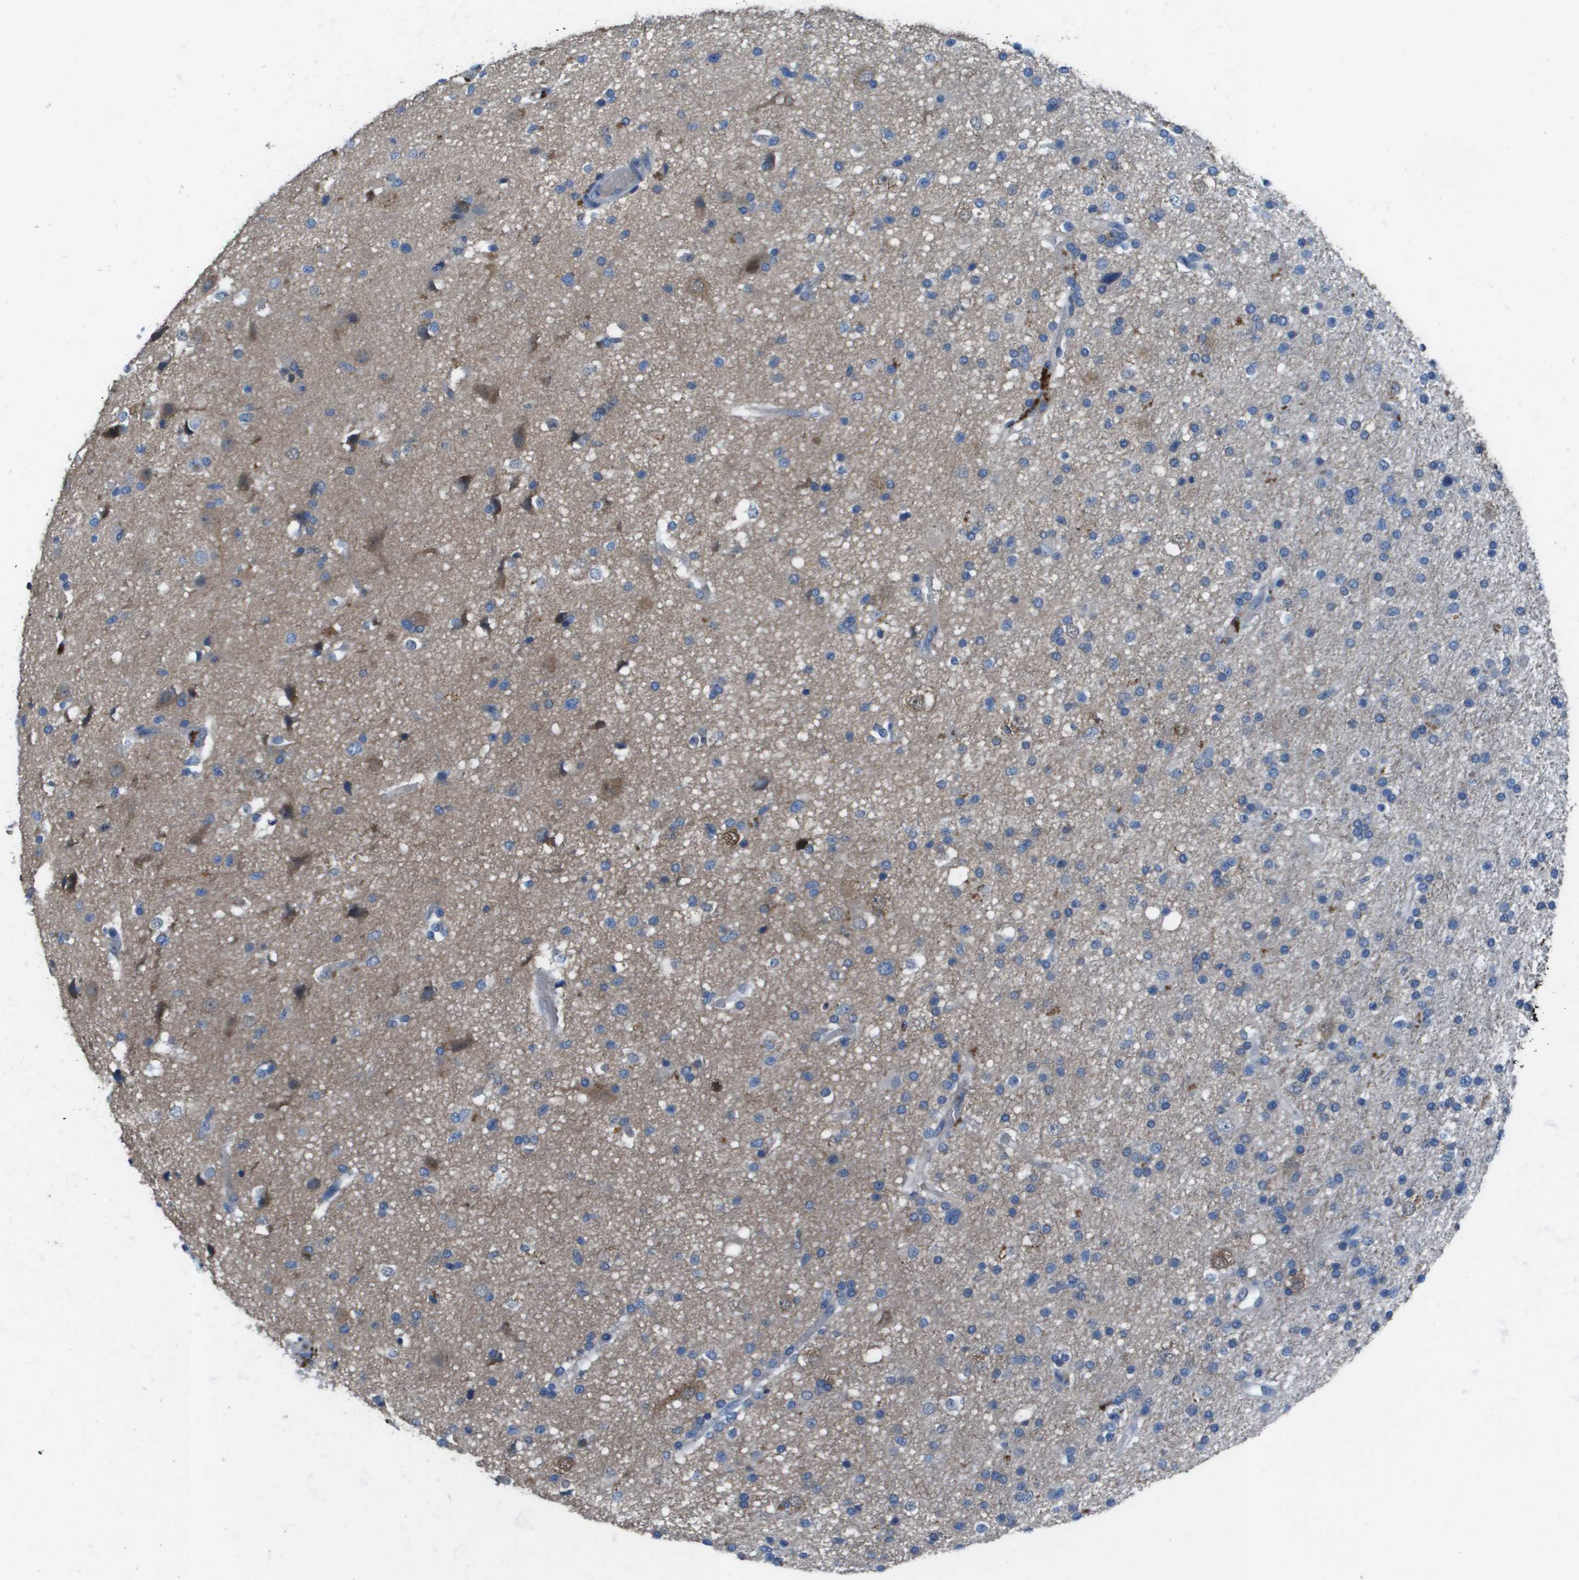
{"staining": {"intensity": "negative", "quantity": "none", "location": "none"}, "tissue": "glioma", "cell_type": "Tumor cells", "image_type": "cancer", "snomed": [{"axis": "morphology", "description": "Glioma, malignant, High grade"}, {"axis": "topography", "description": "Brain"}], "caption": "The histopathology image reveals no significant staining in tumor cells of malignant glioma (high-grade). (DAB (3,3'-diaminobenzidine) IHC, high magnification).", "gene": "CAMK4", "patient": {"sex": "male", "age": 33}}